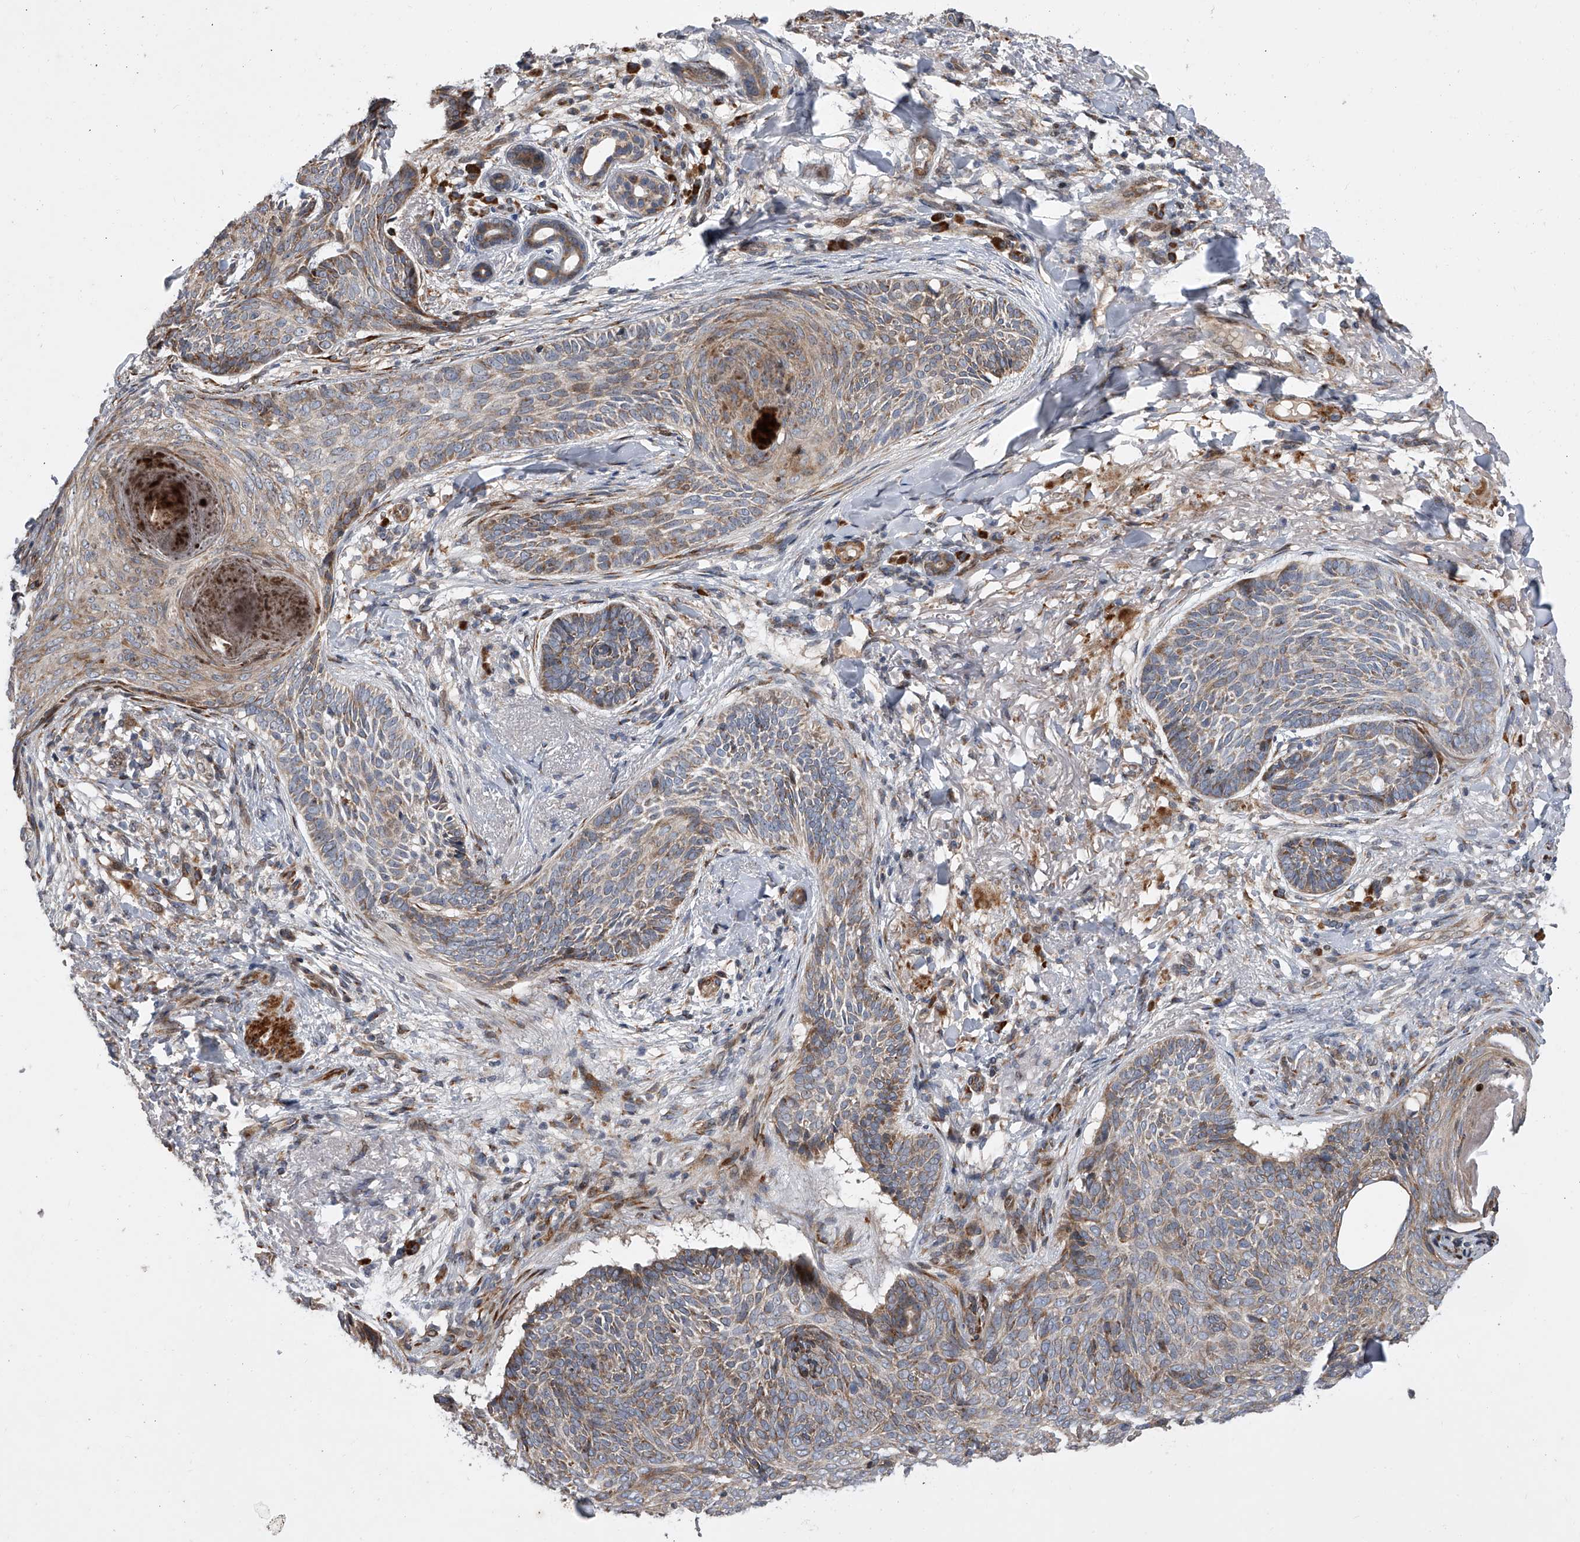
{"staining": {"intensity": "moderate", "quantity": "<25%", "location": "cytoplasmic/membranous"}, "tissue": "skin cancer", "cell_type": "Tumor cells", "image_type": "cancer", "snomed": [{"axis": "morphology", "description": "Basal cell carcinoma"}, {"axis": "topography", "description": "Skin"}], "caption": "Tumor cells demonstrate low levels of moderate cytoplasmic/membranous expression in approximately <25% of cells in skin basal cell carcinoma.", "gene": "DLGAP2", "patient": {"sex": "male", "age": 85}}